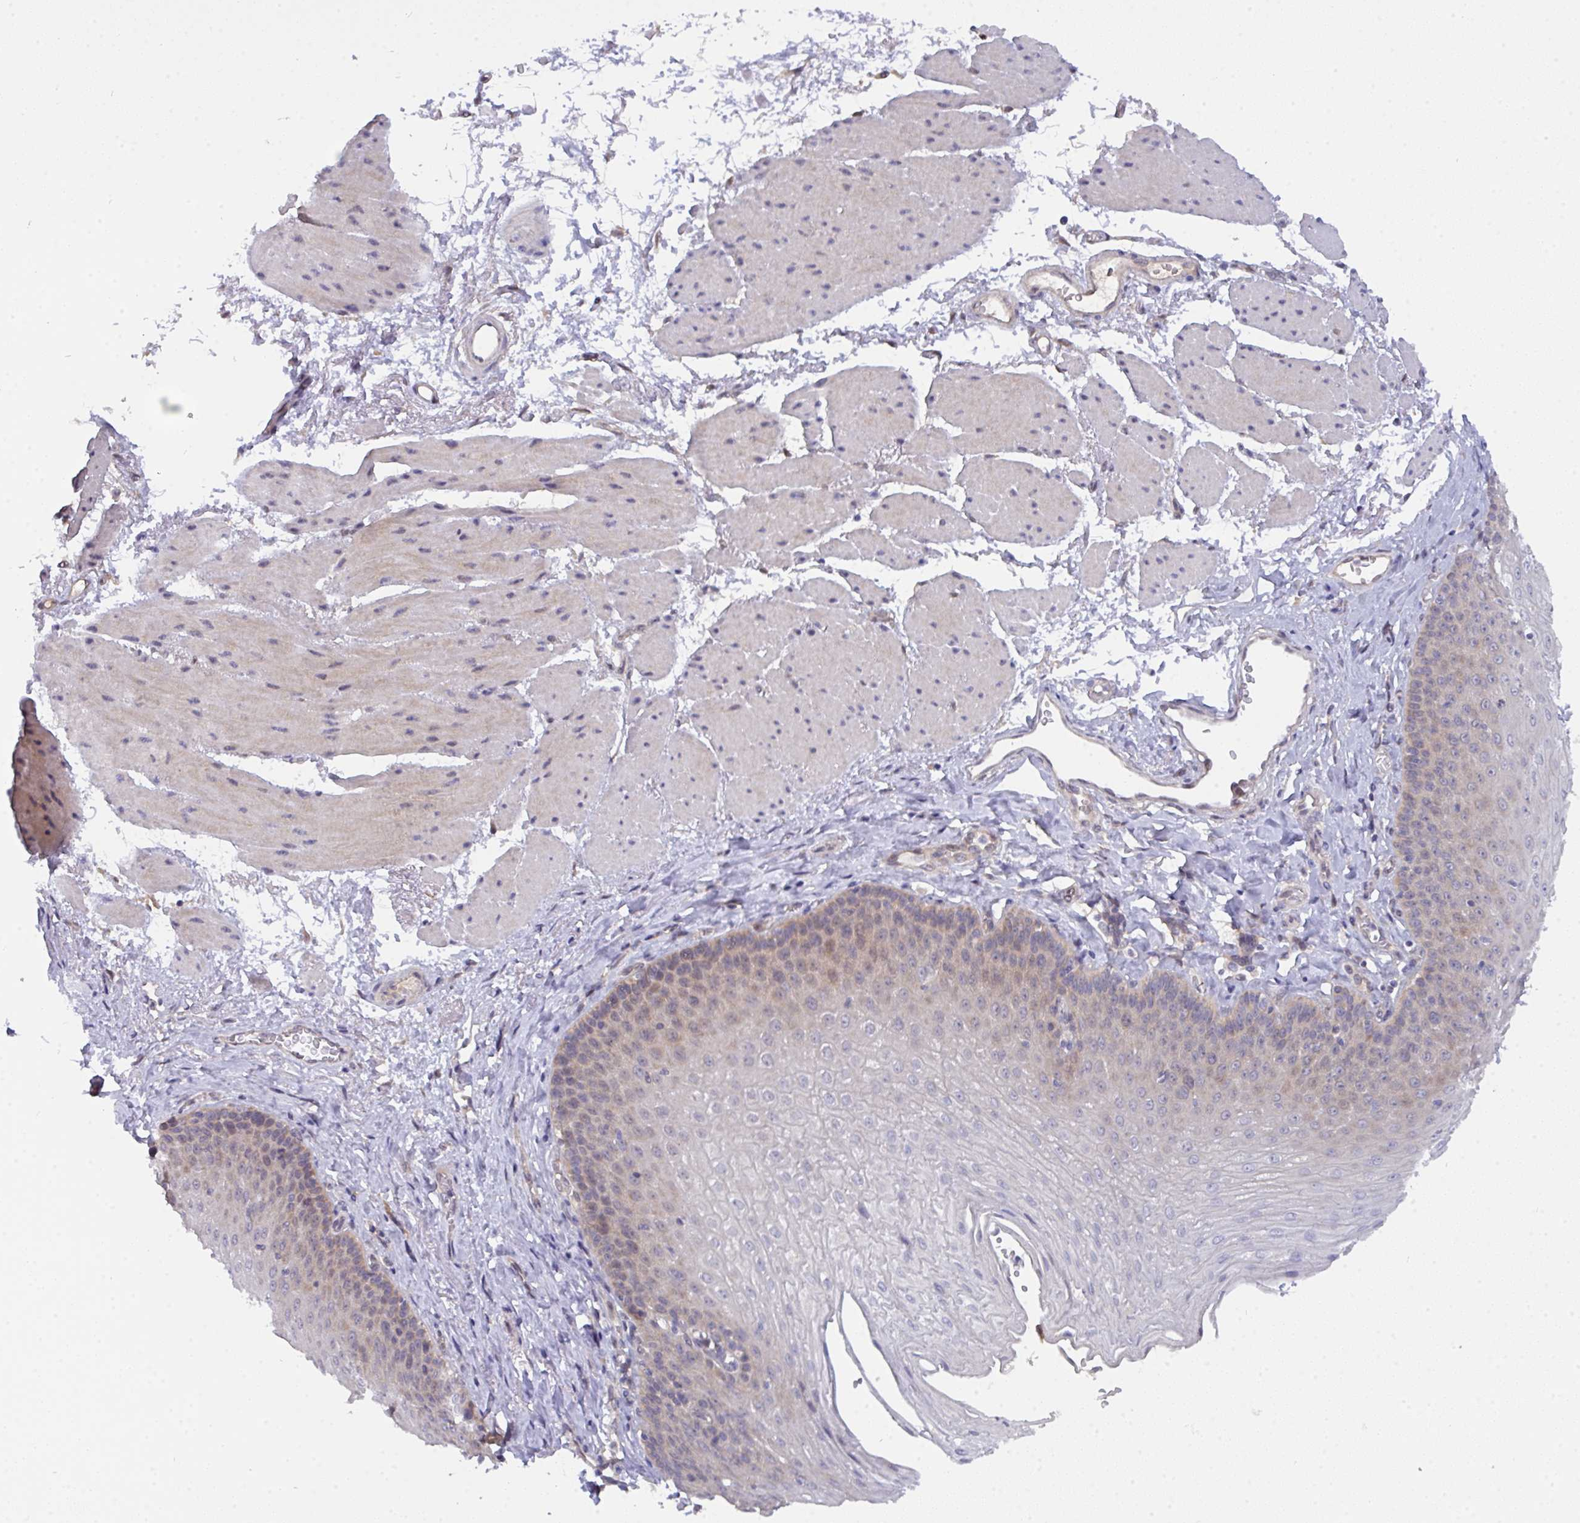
{"staining": {"intensity": "weak", "quantity": "25%-75%", "location": "cytoplasmic/membranous"}, "tissue": "esophagus", "cell_type": "Squamous epithelial cells", "image_type": "normal", "snomed": [{"axis": "morphology", "description": "Normal tissue, NOS"}, {"axis": "topography", "description": "Esophagus"}], "caption": "This is a histology image of immunohistochemistry staining of benign esophagus, which shows weak positivity in the cytoplasmic/membranous of squamous epithelial cells.", "gene": "L3HYPDH", "patient": {"sex": "female", "age": 81}}